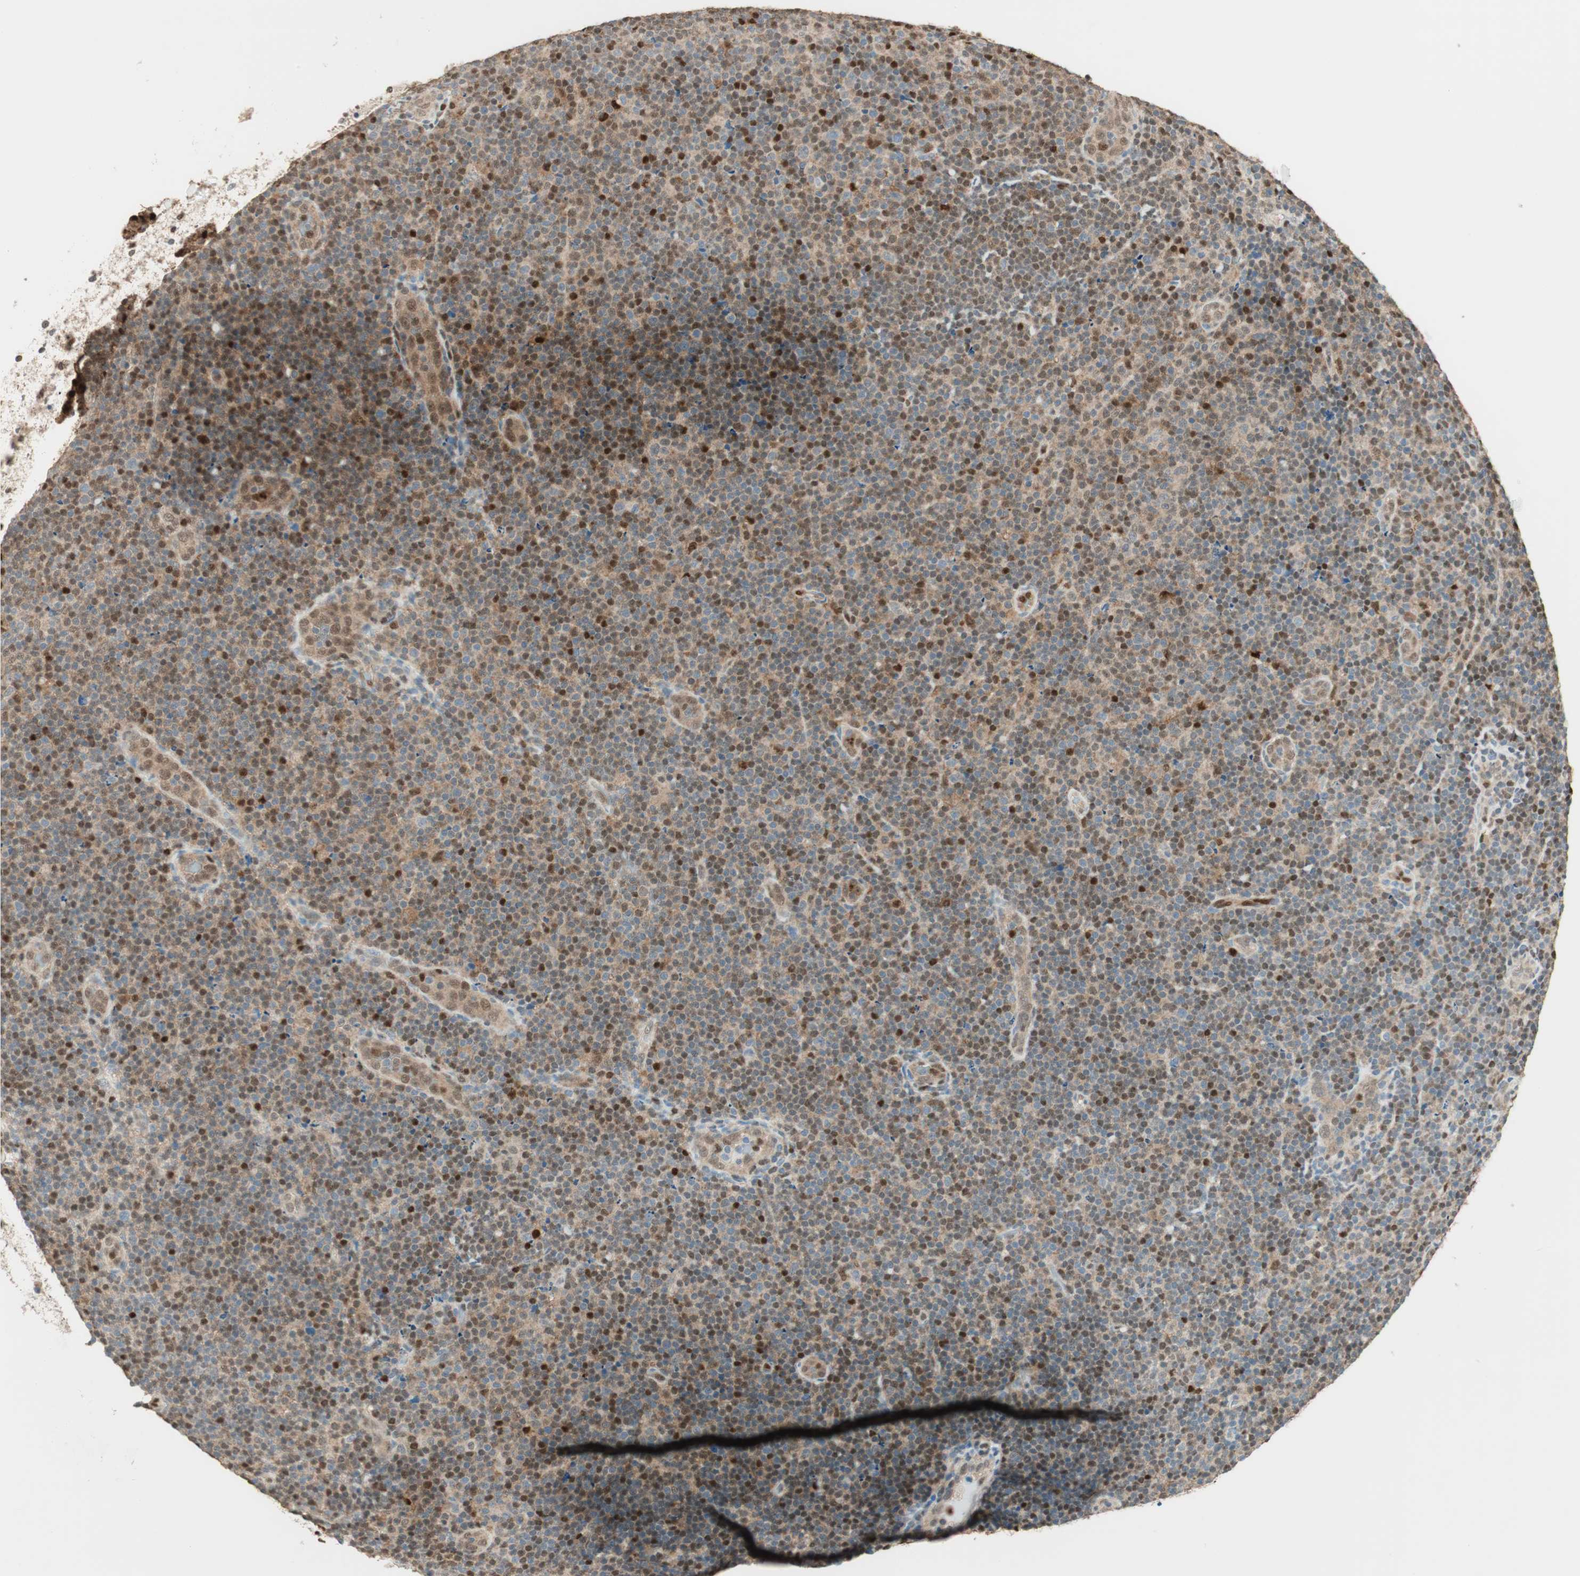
{"staining": {"intensity": "strong", "quantity": "<25%", "location": "nuclear"}, "tissue": "lymphoma", "cell_type": "Tumor cells", "image_type": "cancer", "snomed": [{"axis": "morphology", "description": "Malignant lymphoma, non-Hodgkin's type, Low grade"}, {"axis": "topography", "description": "Lymph node"}], "caption": "An image of human lymphoma stained for a protein demonstrates strong nuclear brown staining in tumor cells.", "gene": "LTA4H", "patient": {"sex": "male", "age": 83}}